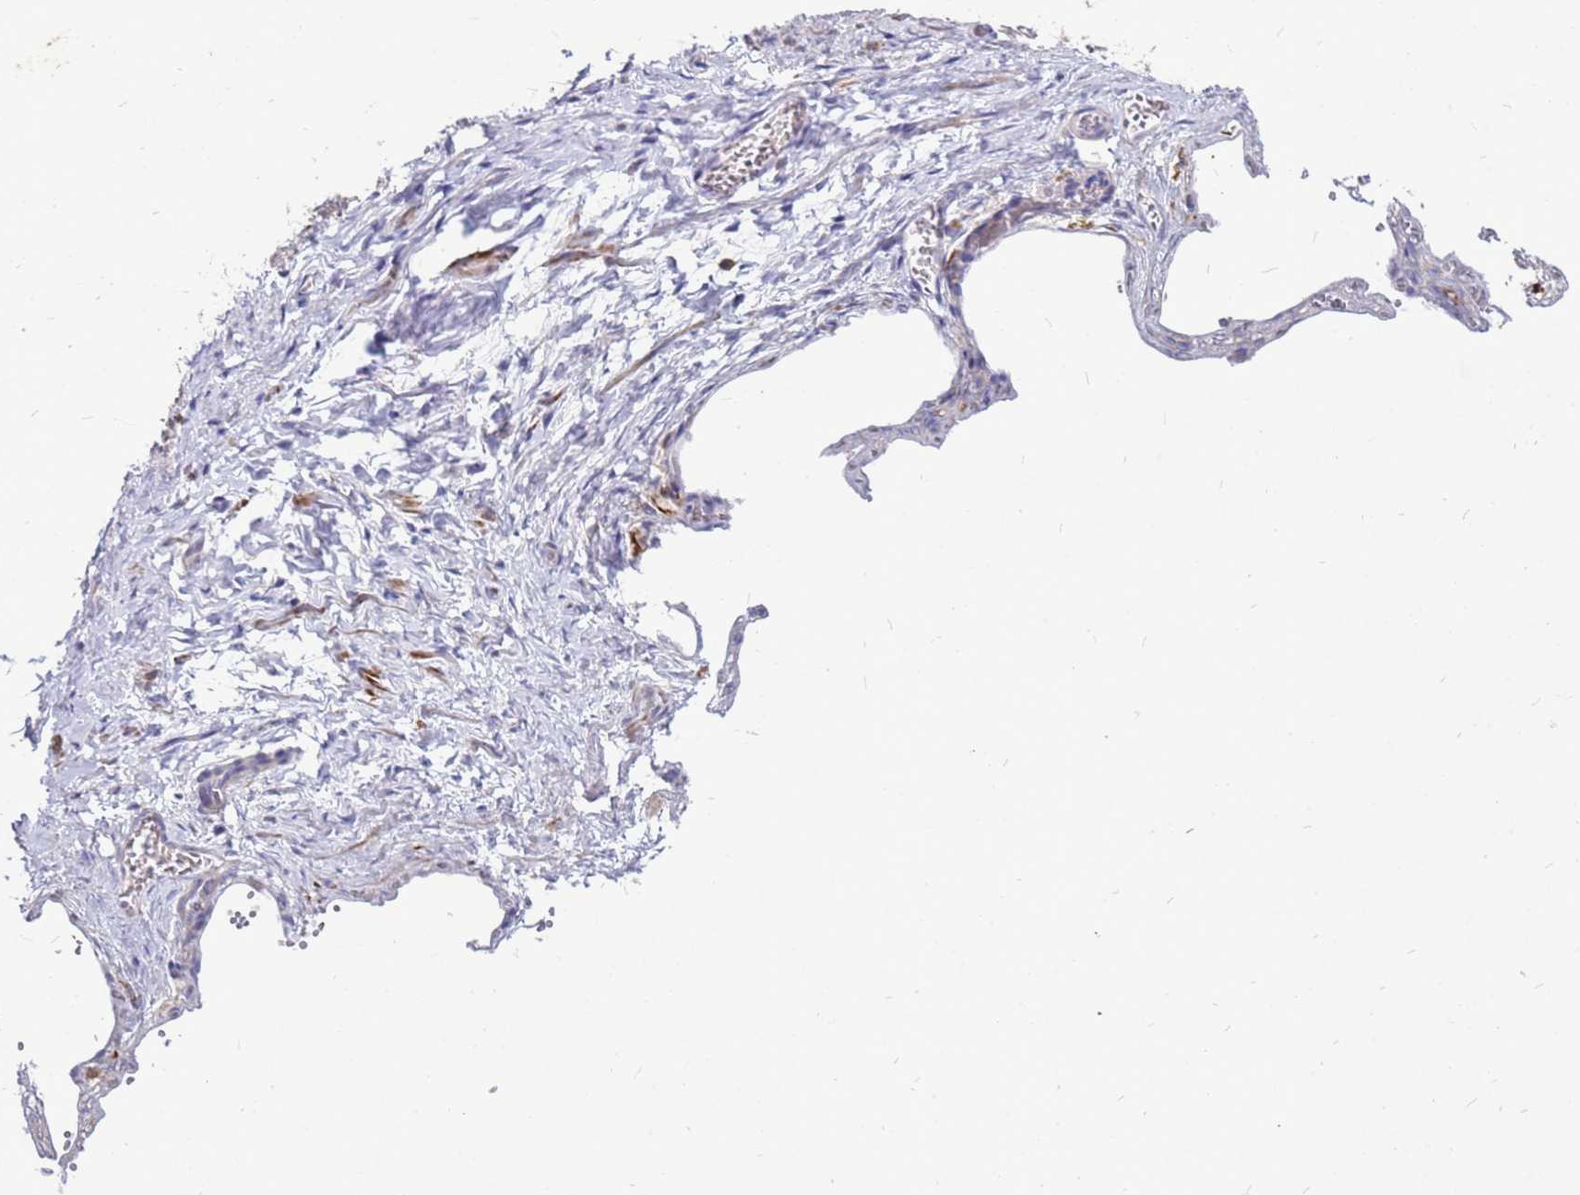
{"staining": {"intensity": "negative", "quantity": "none", "location": "none"}, "tissue": "adipose tissue", "cell_type": "Adipocytes", "image_type": "normal", "snomed": [{"axis": "morphology", "description": "Normal tissue, NOS"}, {"axis": "topography", "description": "Gallbladder"}, {"axis": "topography", "description": "Peripheral nerve tissue"}], "caption": "The micrograph shows no significant staining in adipocytes of adipose tissue.", "gene": "FHIP1A", "patient": {"sex": "male", "age": 38}}